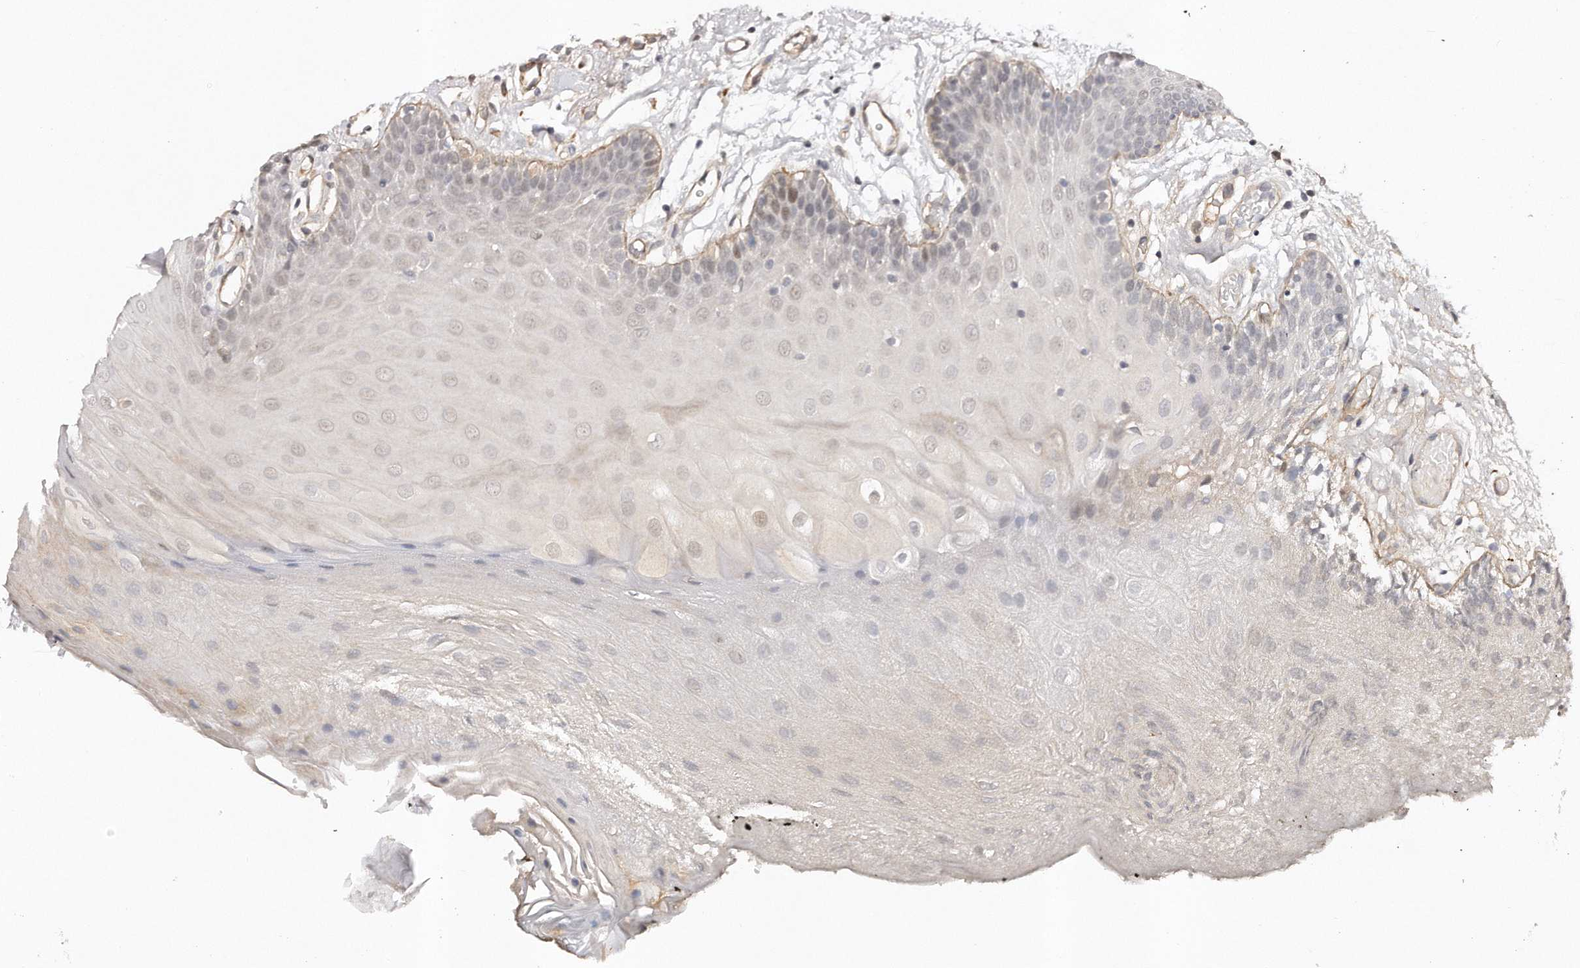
{"staining": {"intensity": "weak", "quantity": "25%-75%", "location": "cytoplasmic/membranous,nuclear"}, "tissue": "oral mucosa", "cell_type": "Squamous epithelial cells", "image_type": "normal", "snomed": [{"axis": "morphology", "description": "Normal tissue, NOS"}, {"axis": "morphology", "description": "Squamous cell carcinoma, NOS"}, {"axis": "topography", "description": "Skeletal muscle"}, {"axis": "topography", "description": "Oral tissue"}, {"axis": "topography", "description": "Salivary gland"}, {"axis": "topography", "description": "Head-Neck"}], "caption": "The image demonstrates staining of normal oral mucosa, revealing weak cytoplasmic/membranous,nuclear protein positivity (brown color) within squamous epithelial cells.", "gene": "SOX4", "patient": {"sex": "male", "age": 54}}